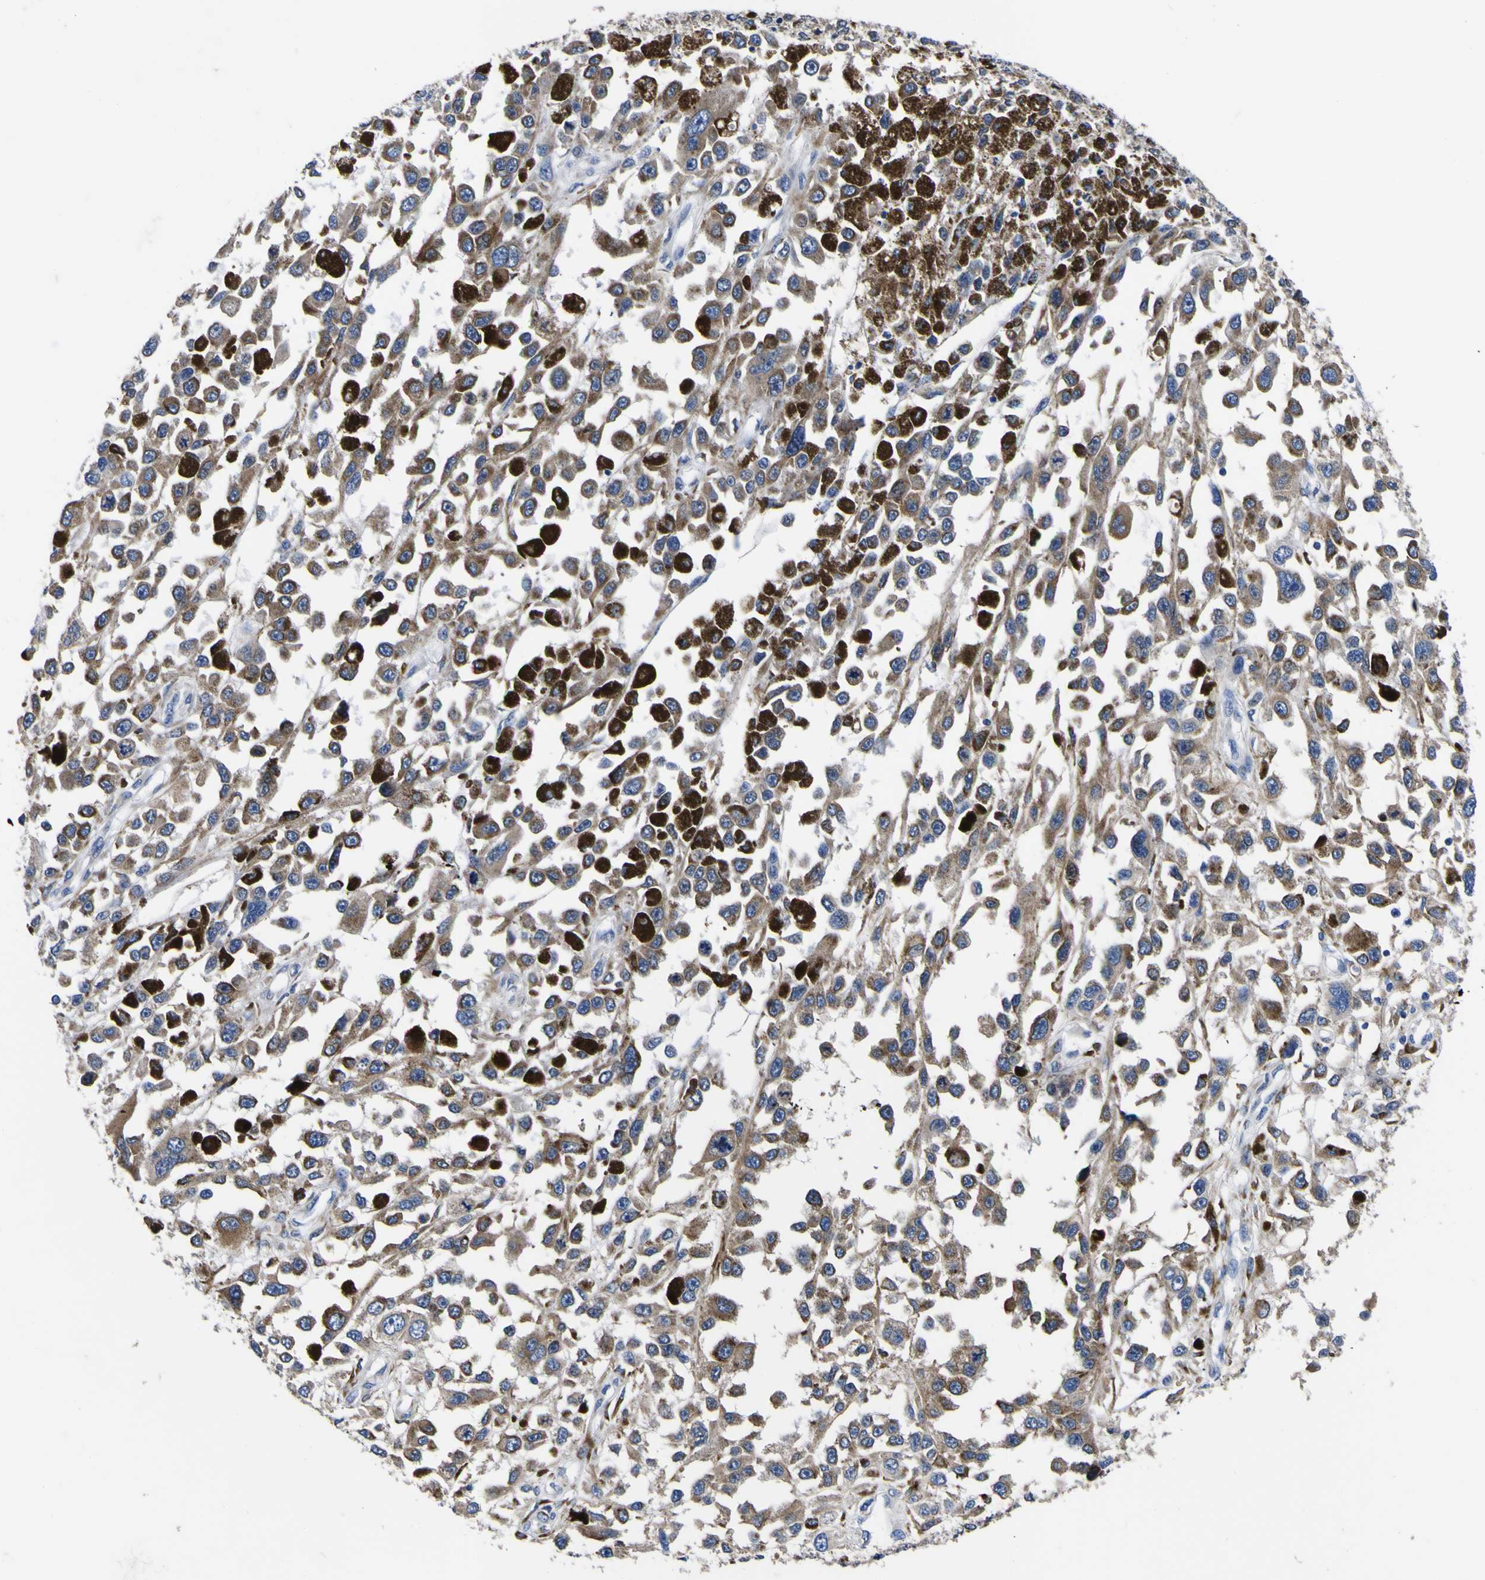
{"staining": {"intensity": "moderate", "quantity": ">75%", "location": "cytoplasmic/membranous"}, "tissue": "melanoma", "cell_type": "Tumor cells", "image_type": "cancer", "snomed": [{"axis": "morphology", "description": "Malignant melanoma, Metastatic site"}, {"axis": "topography", "description": "Lymph node"}], "caption": "A high-resolution image shows immunohistochemistry staining of malignant melanoma (metastatic site), which demonstrates moderate cytoplasmic/membranous positivity in about >75% of tumor cells. (Brightfield microscopy of DAB IHC at high magnification).", "gene": "SCD", "patient": {"sex": "male", "age": 59}}